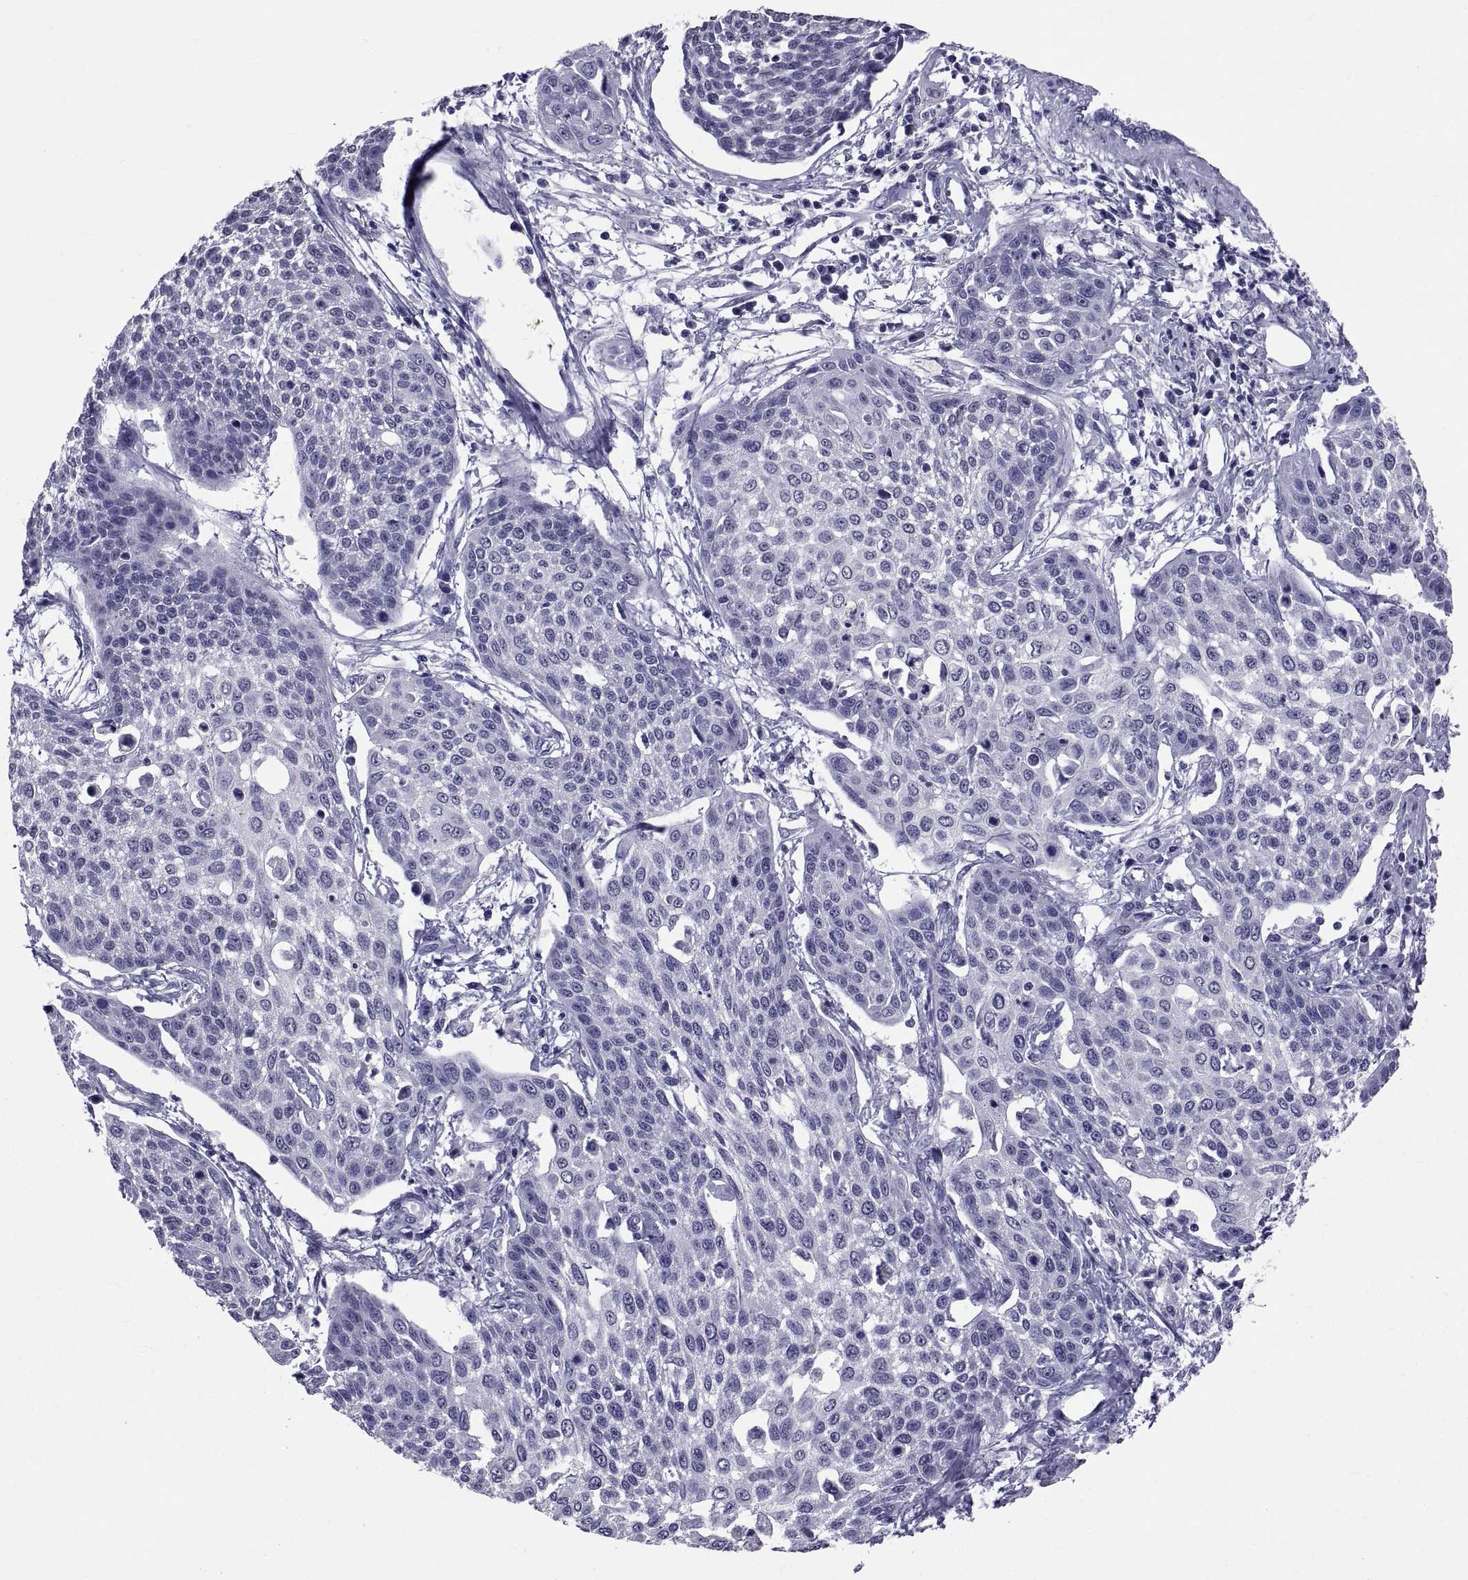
{"staining": {"intensity": "negative", "quantity": "none", "location": "none"}, "tissue": "cervical cancer", "cell_type": "Tumor cells", "image_type": "cancer", "snomed": [{"axis": "morphology", "description": "Squamous cell carcinoma, NOS"}, {"axis": "topography", "description": "Cervix"}], "caption": "A high-resolution photomicrograph shows IHC staining of cervical cancer, which exhibits no significant positivity in tumor cells.", "gene": "TGFBR3L", "patient": {"sex": "female", "age": 34}}